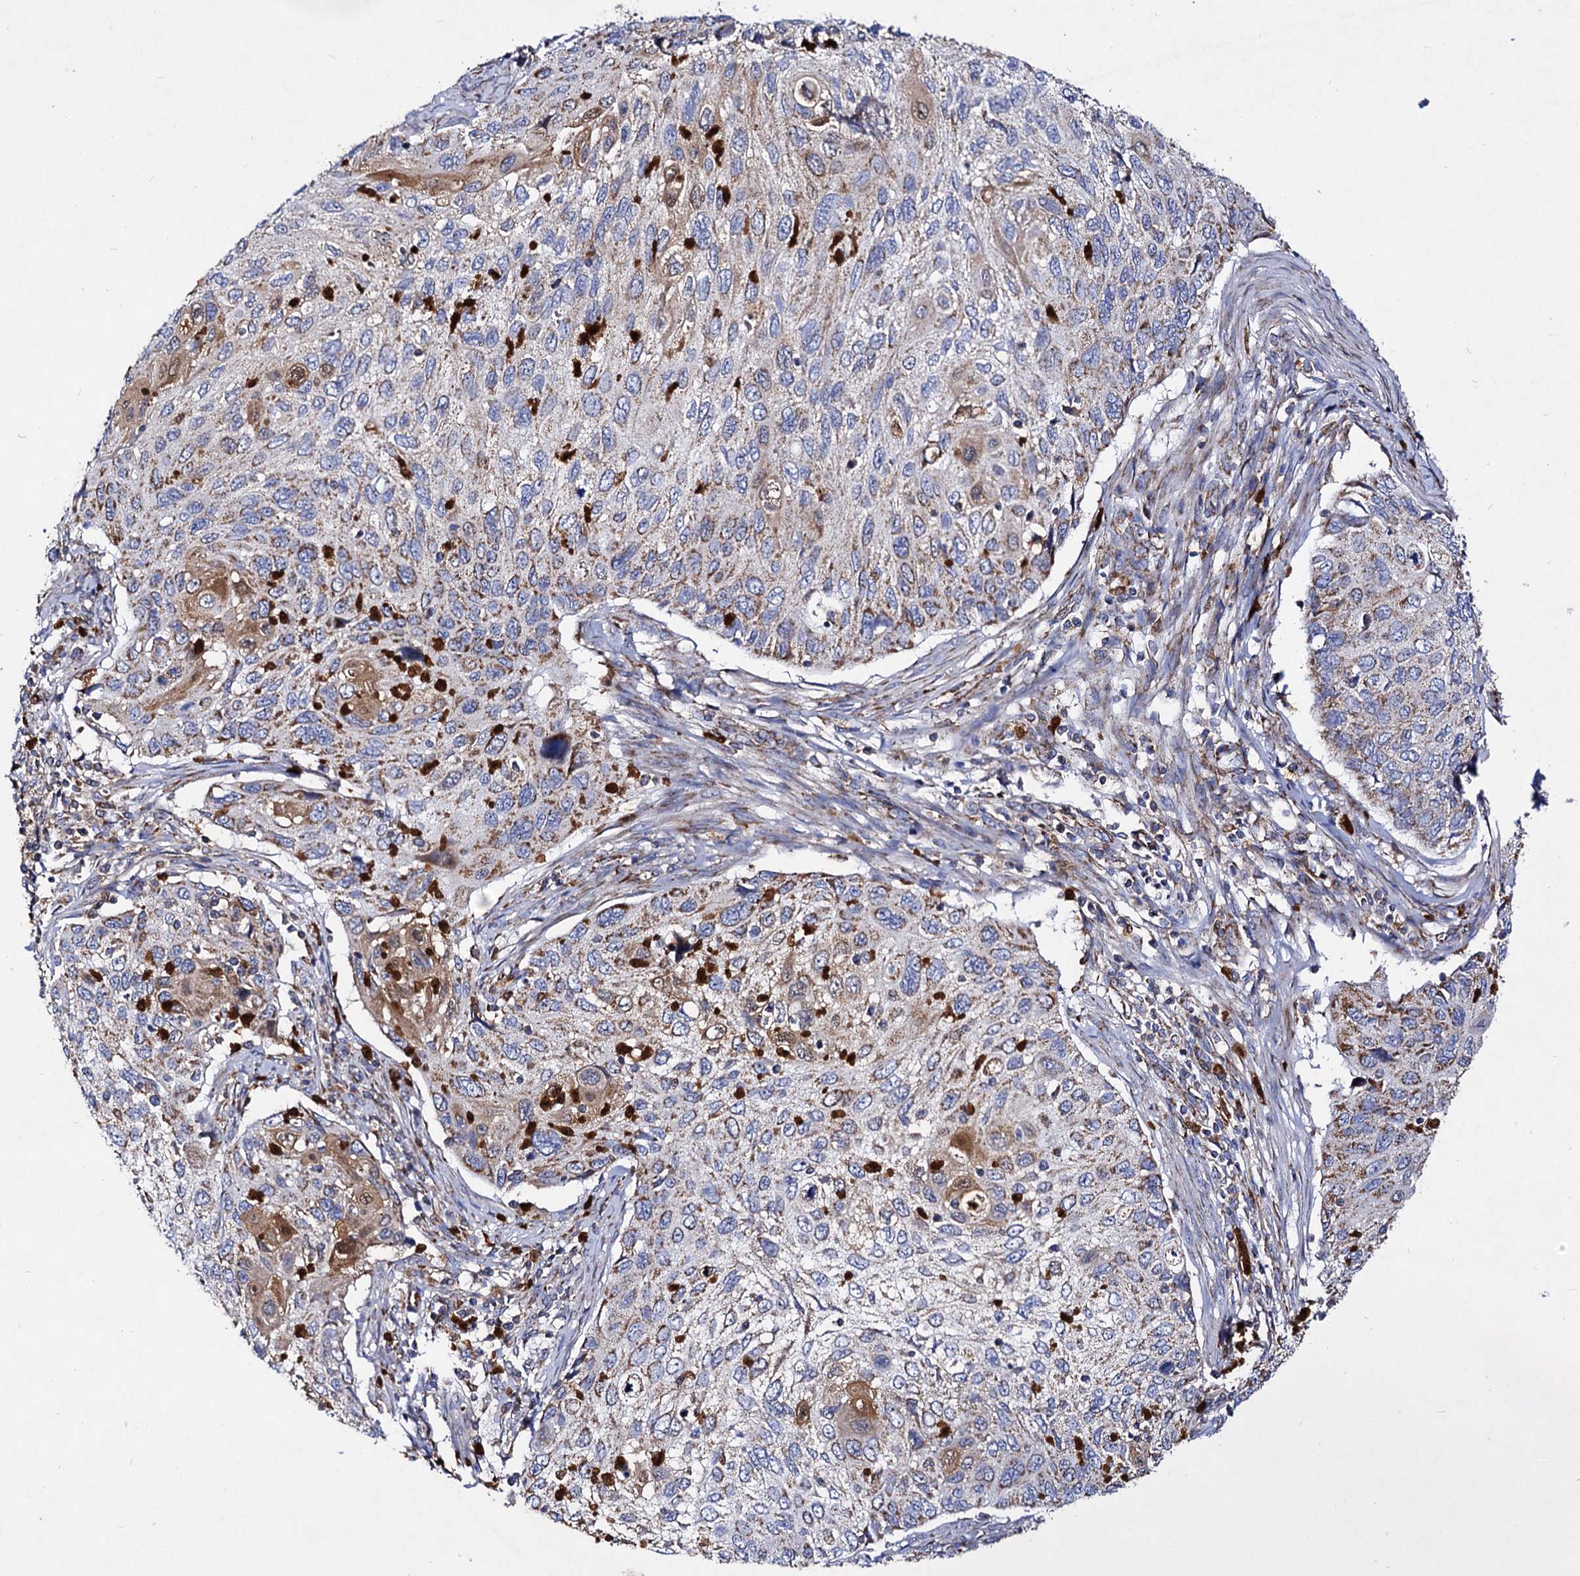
{"staining": {"intensity": "moderate", "quantity": "<25%", "location": "cytoplasmic/membranous,nuclear"}, "tissue": "cervical cancer", "cell_type": "Tumor cells", "image_type": "cancer", "snomed": [{"axis": "morphology", "description": "Squamous cell carcinoma, NOS"}, {"axis": "topography", "description": "Cervix"}], "caption": "Tumor cells show moderate cytoplasmic/membranous and nuclear staining in approximately <25% of cells in cervical cancer (squamous cell carcinoma).", "gene": "ACAD9", "patient": {"sex": "female", "age": 70}}